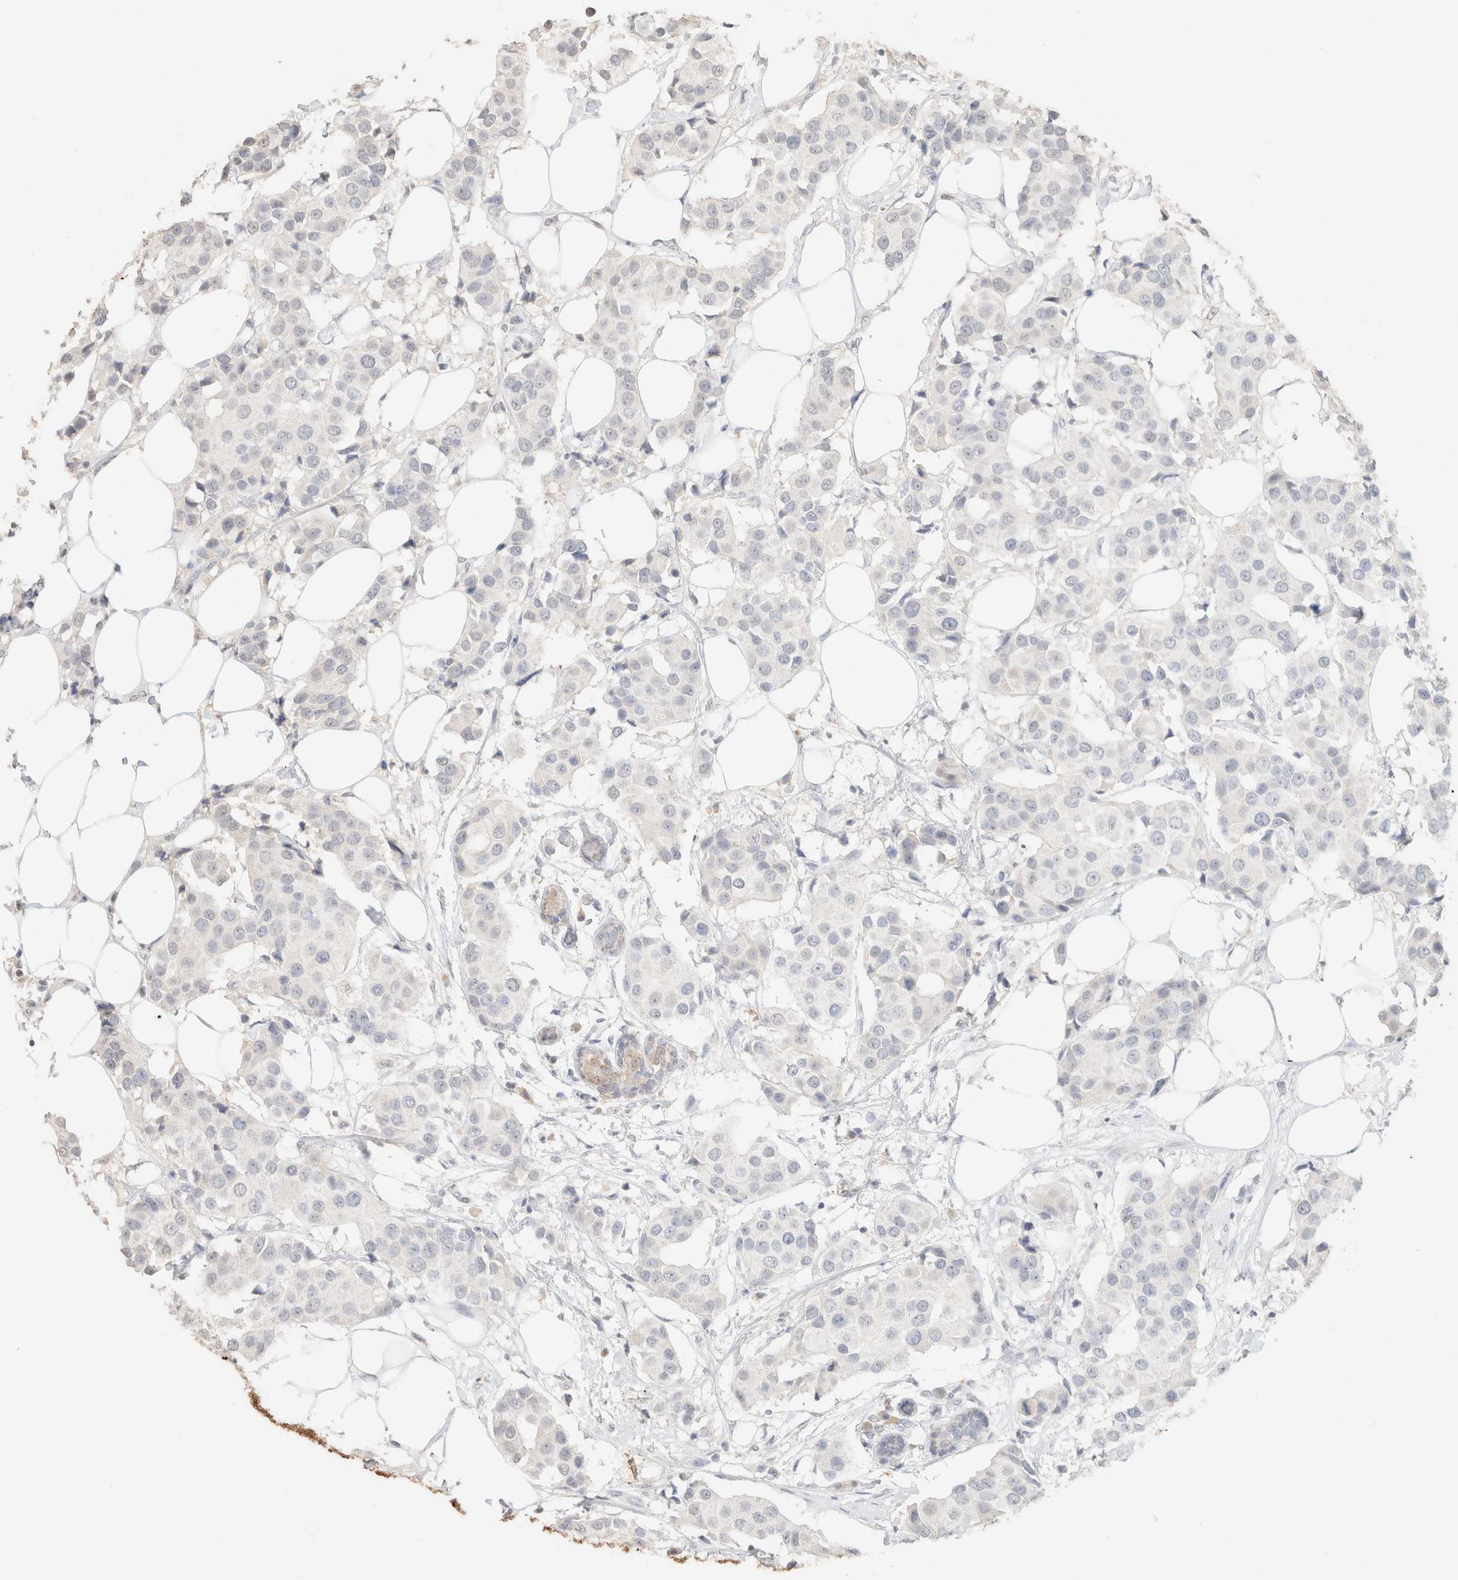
{"staining": {"intensity": "negative", "quantity": "none", "location": "none"}, "tissue": "breast cancer", "cell_type": "Tumor cells", "image_type": "cancer", "snomed": [{"axis": "morphology", "description": "Normal tissue, NOS"}, {"axis": "morphology", "description": "Duct carcinoma"}, {"axis": "topography", "description": "Breast"}], "caption": "Breast cancer was stained to show a protein in brown. There is no significant expression in tumor cells.", "gene": "CPA1", "patient": {"sex": "female", "age": 39}}